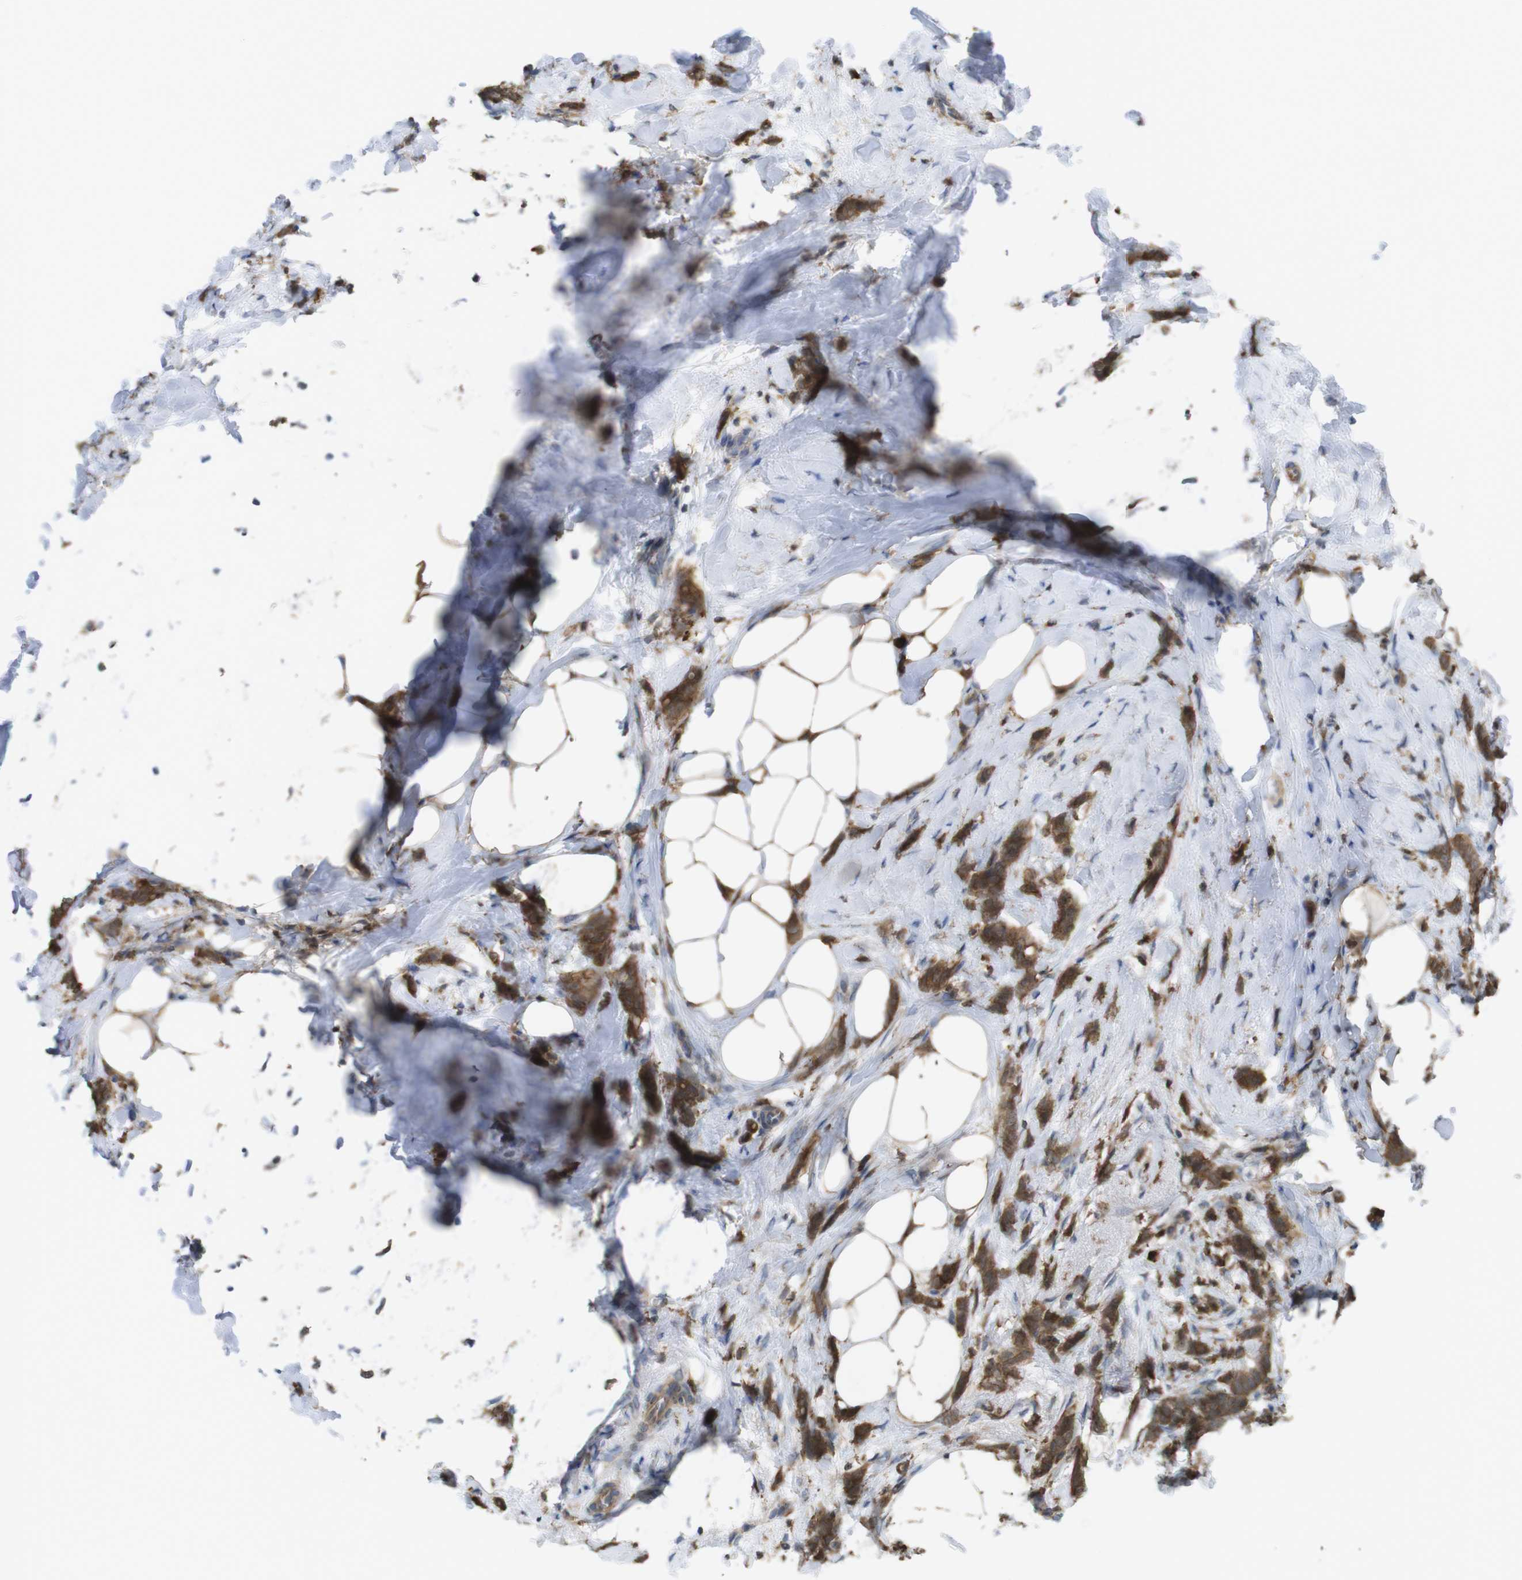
{"staining": {"intensity": "moderate", "quantity": ">75%", "location": "cytoplasmic/membranous"}, "tissue": "breast cancer", "cell_type": "Tumor cells", "image_type": "cancer", "snomed": [{"axis": "morphology", "description": "Lobular carcinoma, in situ"}, {"axis": "morphology", "description": "Lobular carcinoma"}, {"axis": "topography", "description": "Breast"}], "caption": "Breast cancer stained with DAB (3,3'-diaminobenzidine) immunohistochemistry (IHC) reveals medium levels of moderate cytoplasmic/membranous staining in about >75% of tumor cells.", "gene": "PRKCD", "patient": {"sex": "female", "age": 41}}